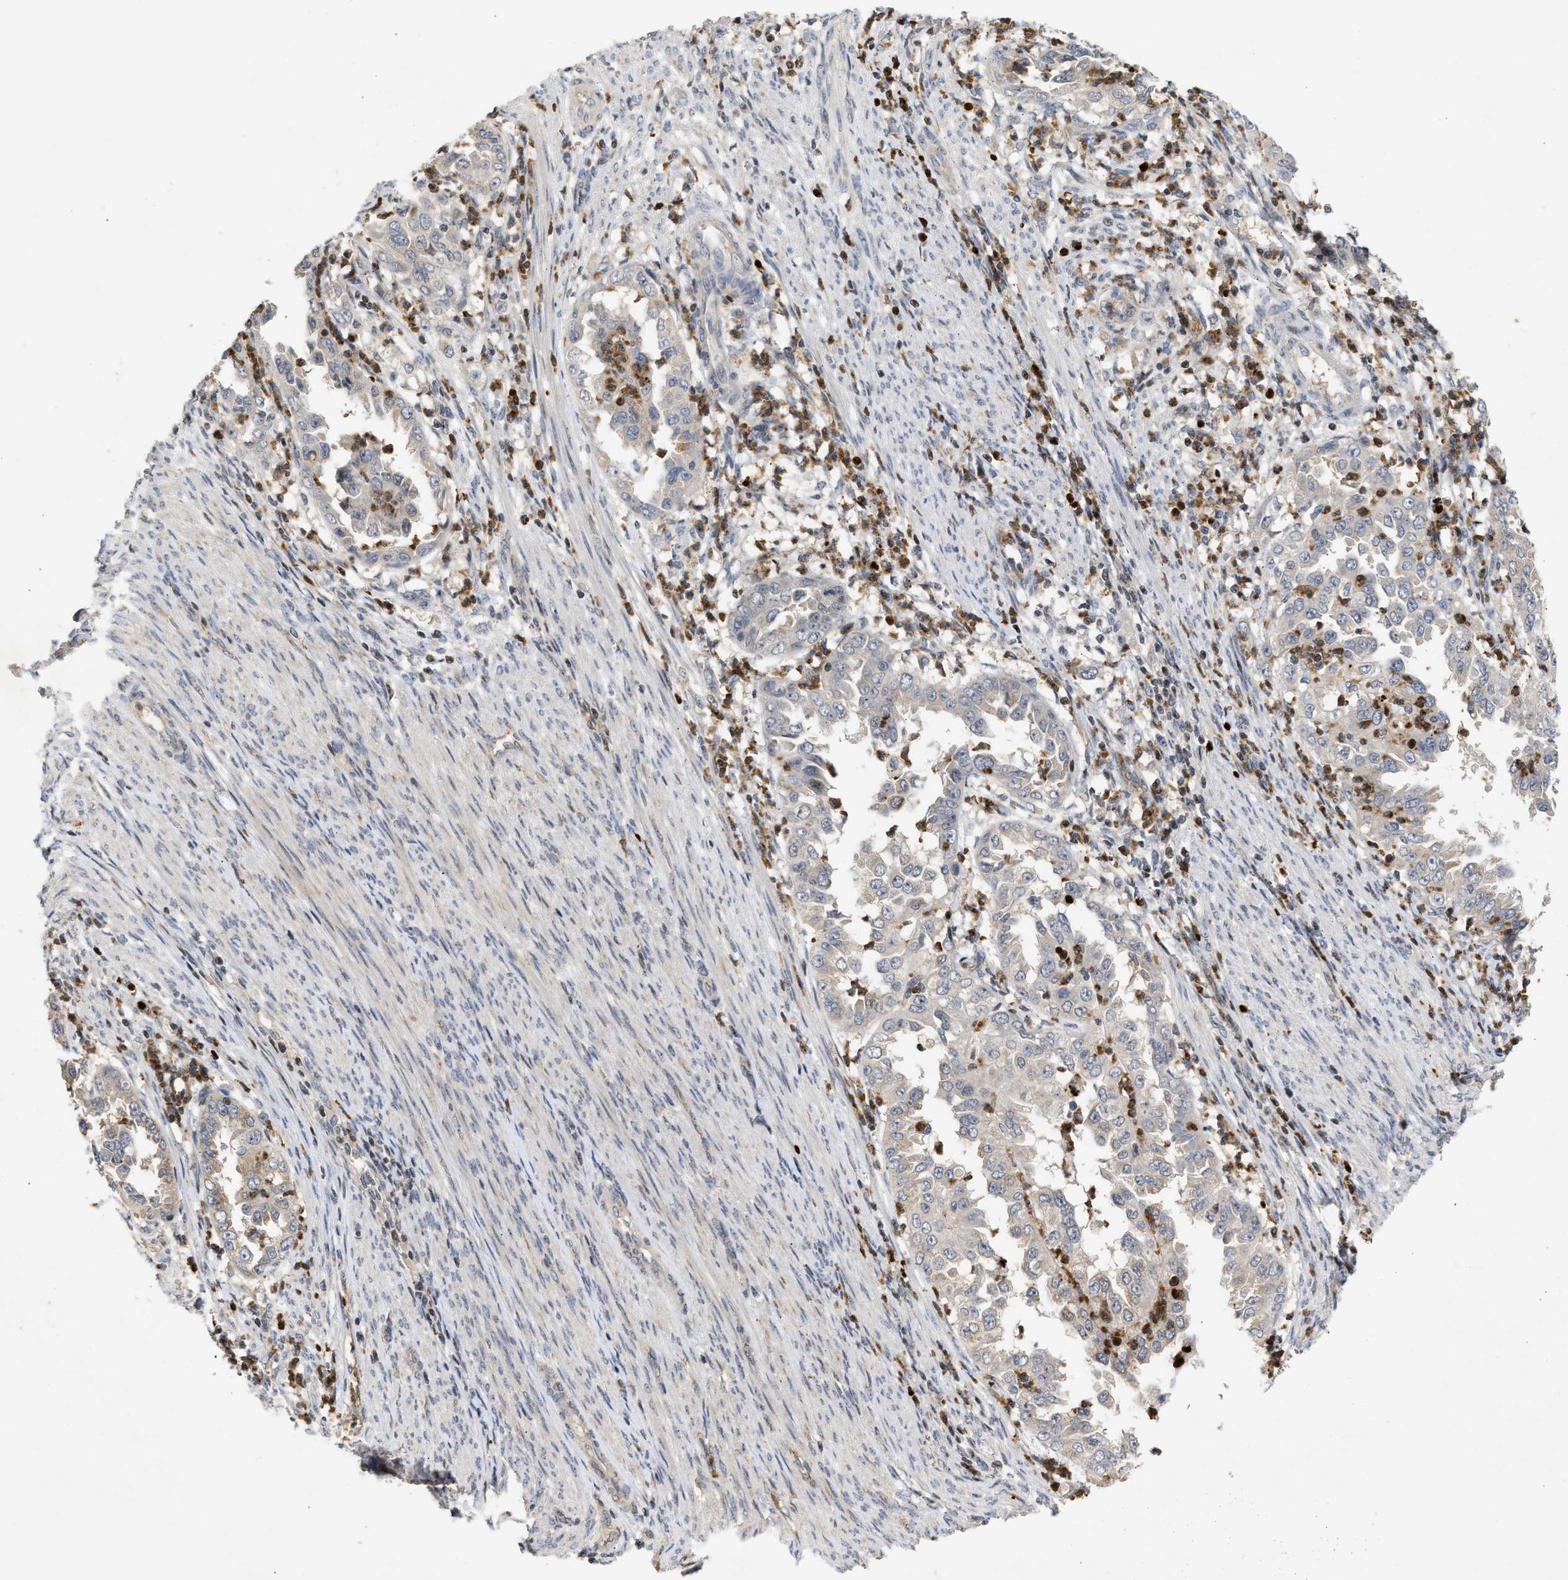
{"staining": {"intensity": "weak", "quantity": "<25%", "location": "cytoplasmic/membranous"}, "tissue": "endometrial cancer", "cell_type": "Tumor cells", "image_type": "cancer", "snomed": [{"axis": "morphology", "description": "Adenocarcinoma, NOS"}, {"axis": "topography", "description": "Endometrium"}], "caption": "High magnification brightfield microscopy of endometrial cancer stained with DAB (brown) and counterstained with hematoxylin (blue): tumor cells show no significant expression.", "gene": "ENSG00000142539", "patient": {"sex": "female", "age": 85}}